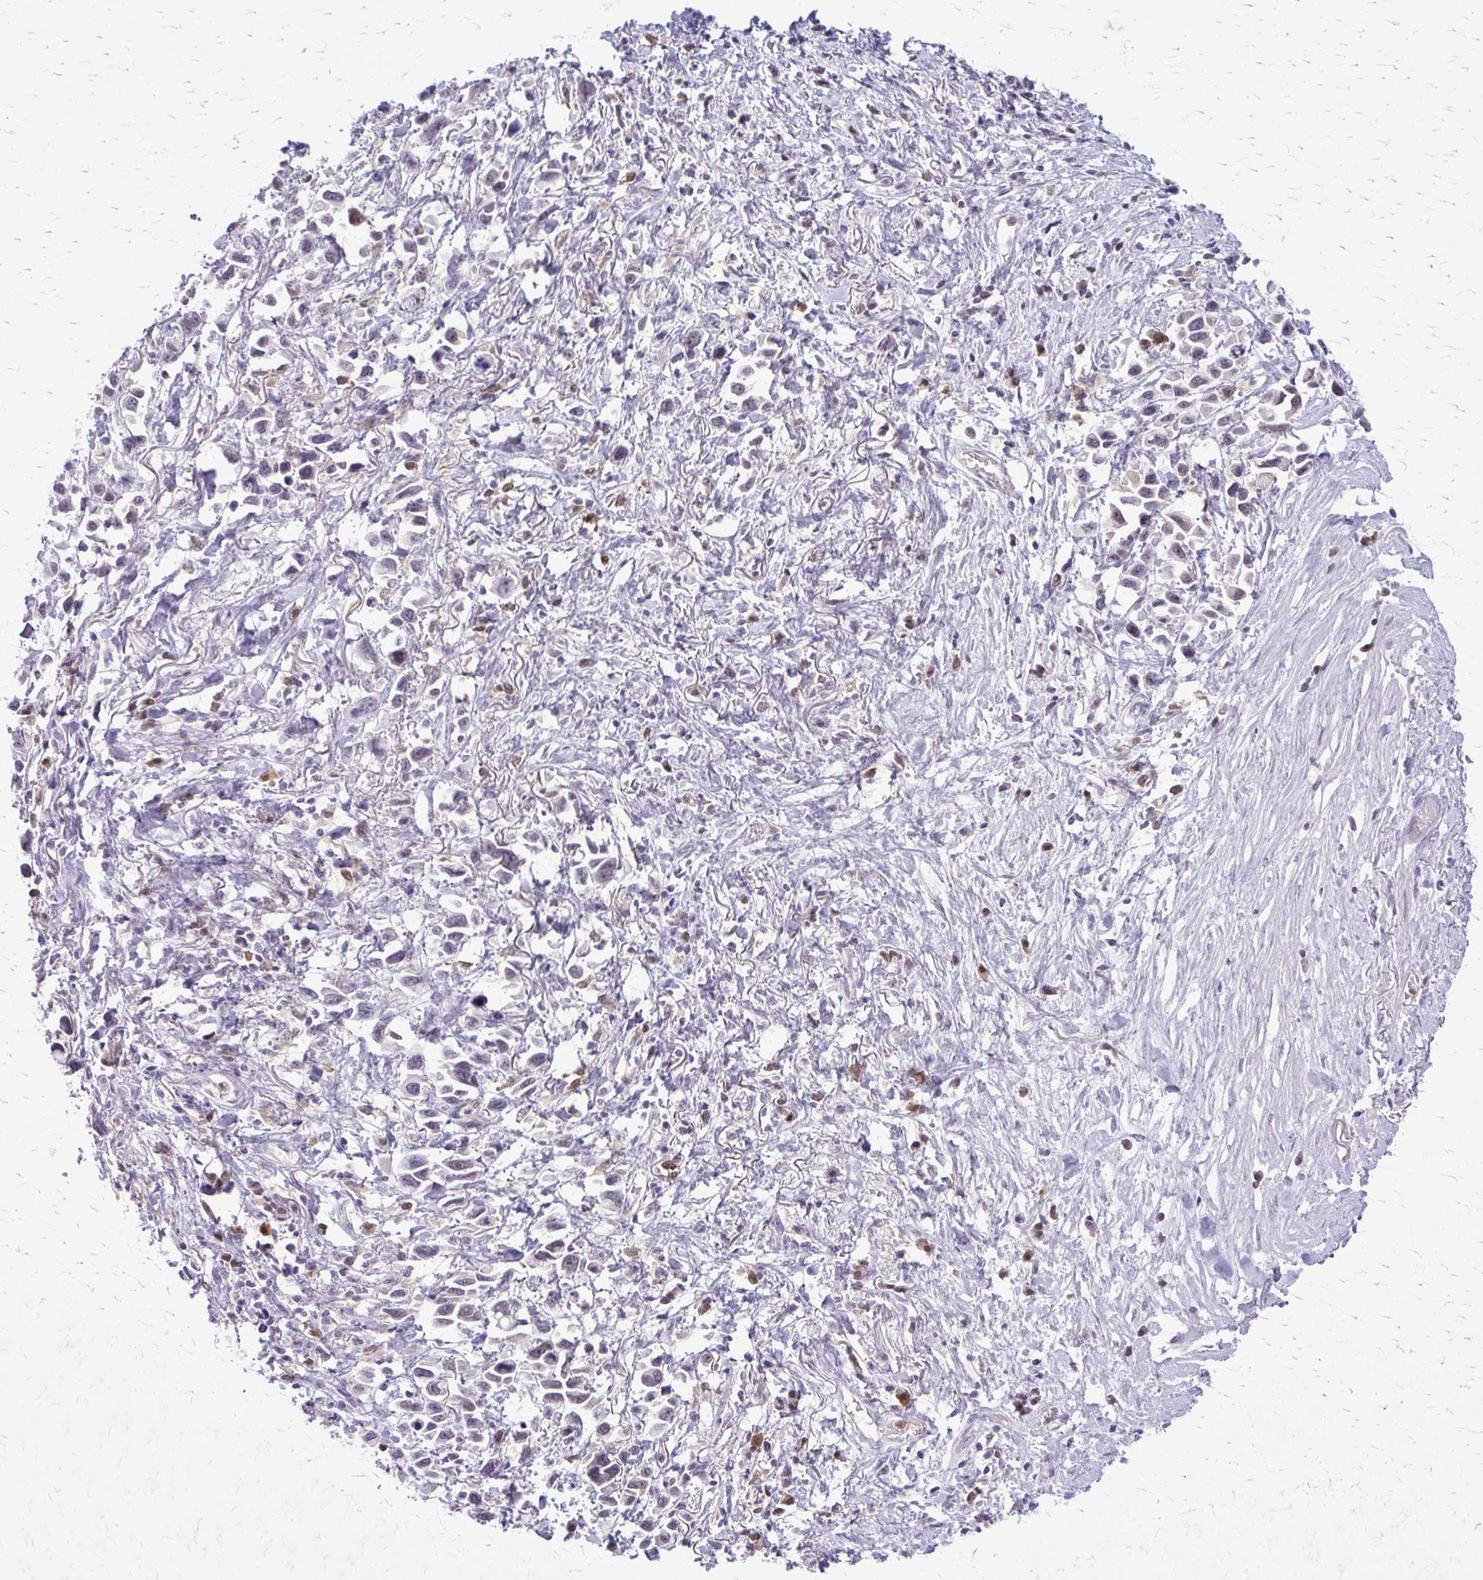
{"staining": {"intensity": "negative", "quantity": "none", "location": "none"}, "tissue": "stomach cancer", "cell_type": "Tumor cells", "image_type": "cancer", "snomed": [{"axis": "morphology", "description": "Adenocarcinoma, NOS"}, {"axis": "topography", "description": "Stomach"}], "caption": "High magnification brightfield microscopy of adenocarcinoma (stomach) stained with DAB (3,3'-diaminobenzidine) (brown) and counterstained with hematoxylin (blue): tumor cells show no significant staining.", "gene": "GLRX", "patient": {"sex": "female", "age": 81}}